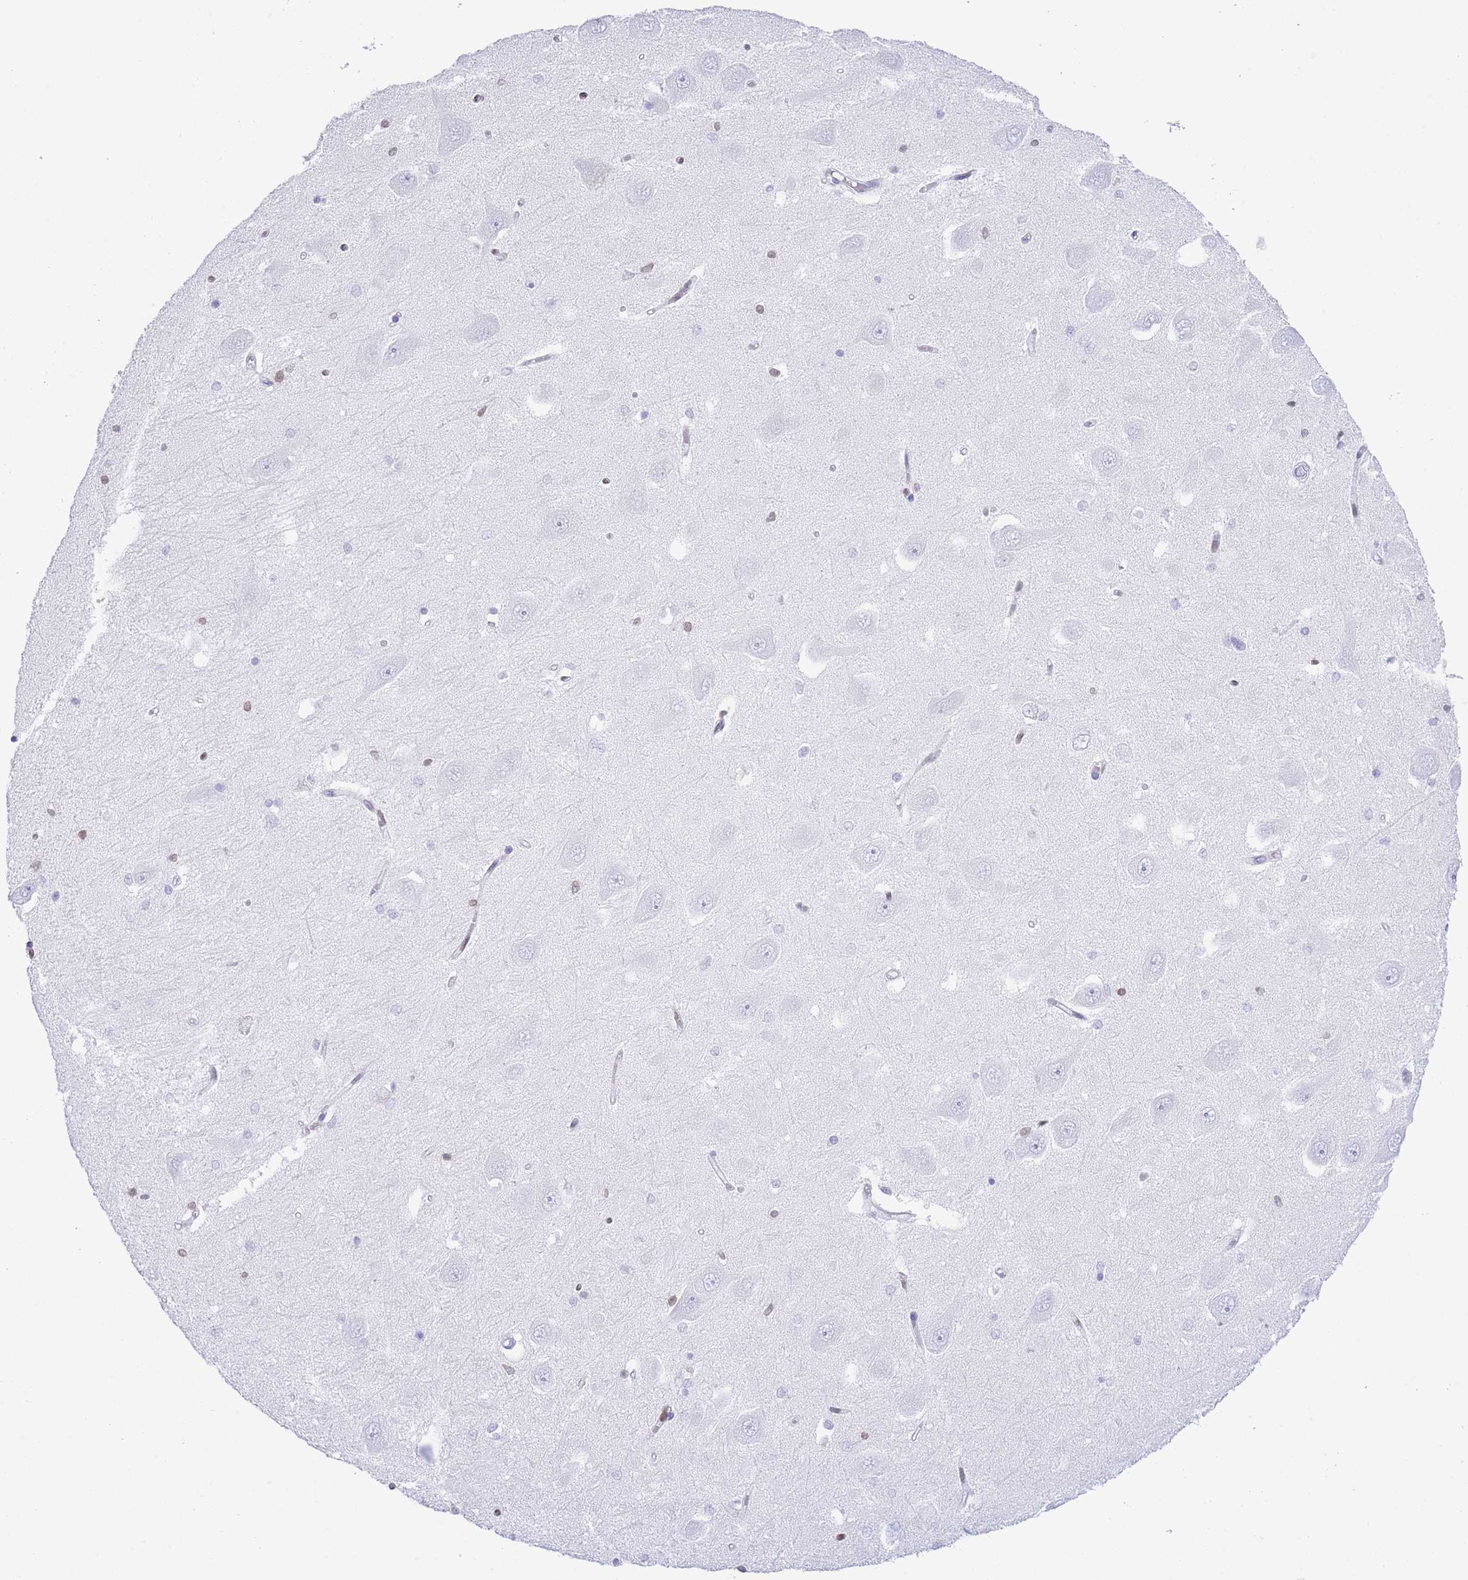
{"staining": {"intensity": "negative", "quantity": "none", "location": "none"}, "tissue": "hippocampus", "cell_type": "Glial cells", "image_type": "normal", "snomed": [{"axis": "morphology", "description": "Normal tissue, NOS"}, {"axis": "topography", "description": "Hippocampus"}], "caption": "Glial cells are negative for protein expression in benign human hippocampus. The staining was performed using DAB to visualize the protein expression in brown, while the nuclei were stained in blue with hematoxylin (Magnification: 20x).", "gene": "LBR", "patient": {"sex": "male", "age": 45}}